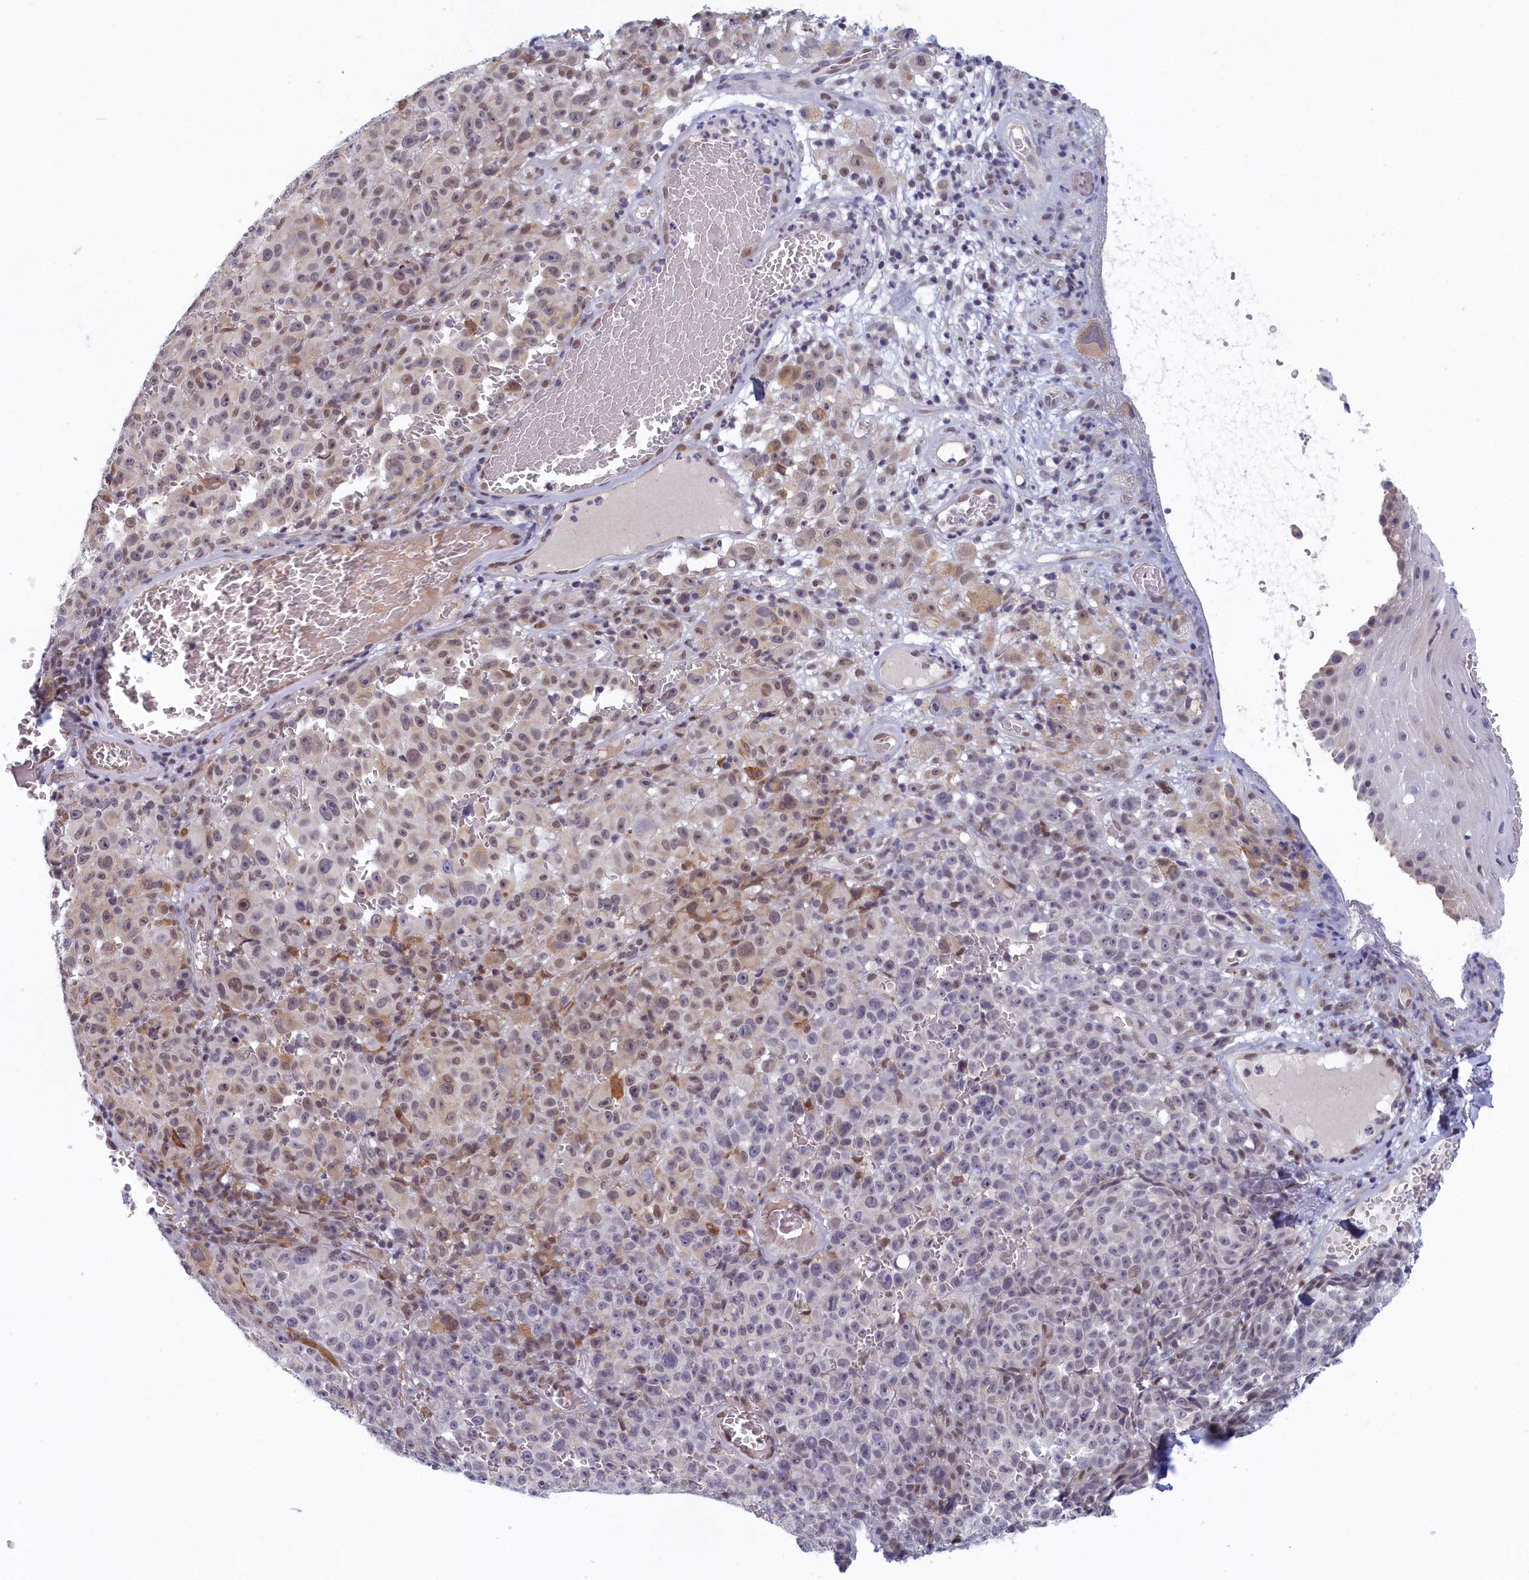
{"staining": {"intensity": "moderate", "quantity": "<25%", "location": "cytoplasmic/membranous"}, "tissue": "melanoma", "cell_type": "Tumor cells", "image_type": "cancer", "snomed": [{"axis": "morphology", "description": "Malignant melanoma, NOS"}, {"axis": "topography", "description": "Skin"}], "caption": "Malignant melanoma stained with DAB immunohistochemistry (IHC) demonstrates low levels of moderate cytoplasmic/membranous positivity in approximately <25% of tumor cells. Nuclei are stained in blue.", "gene": "DNAJC17", "patient": {"sex": "female", "age": 82}}